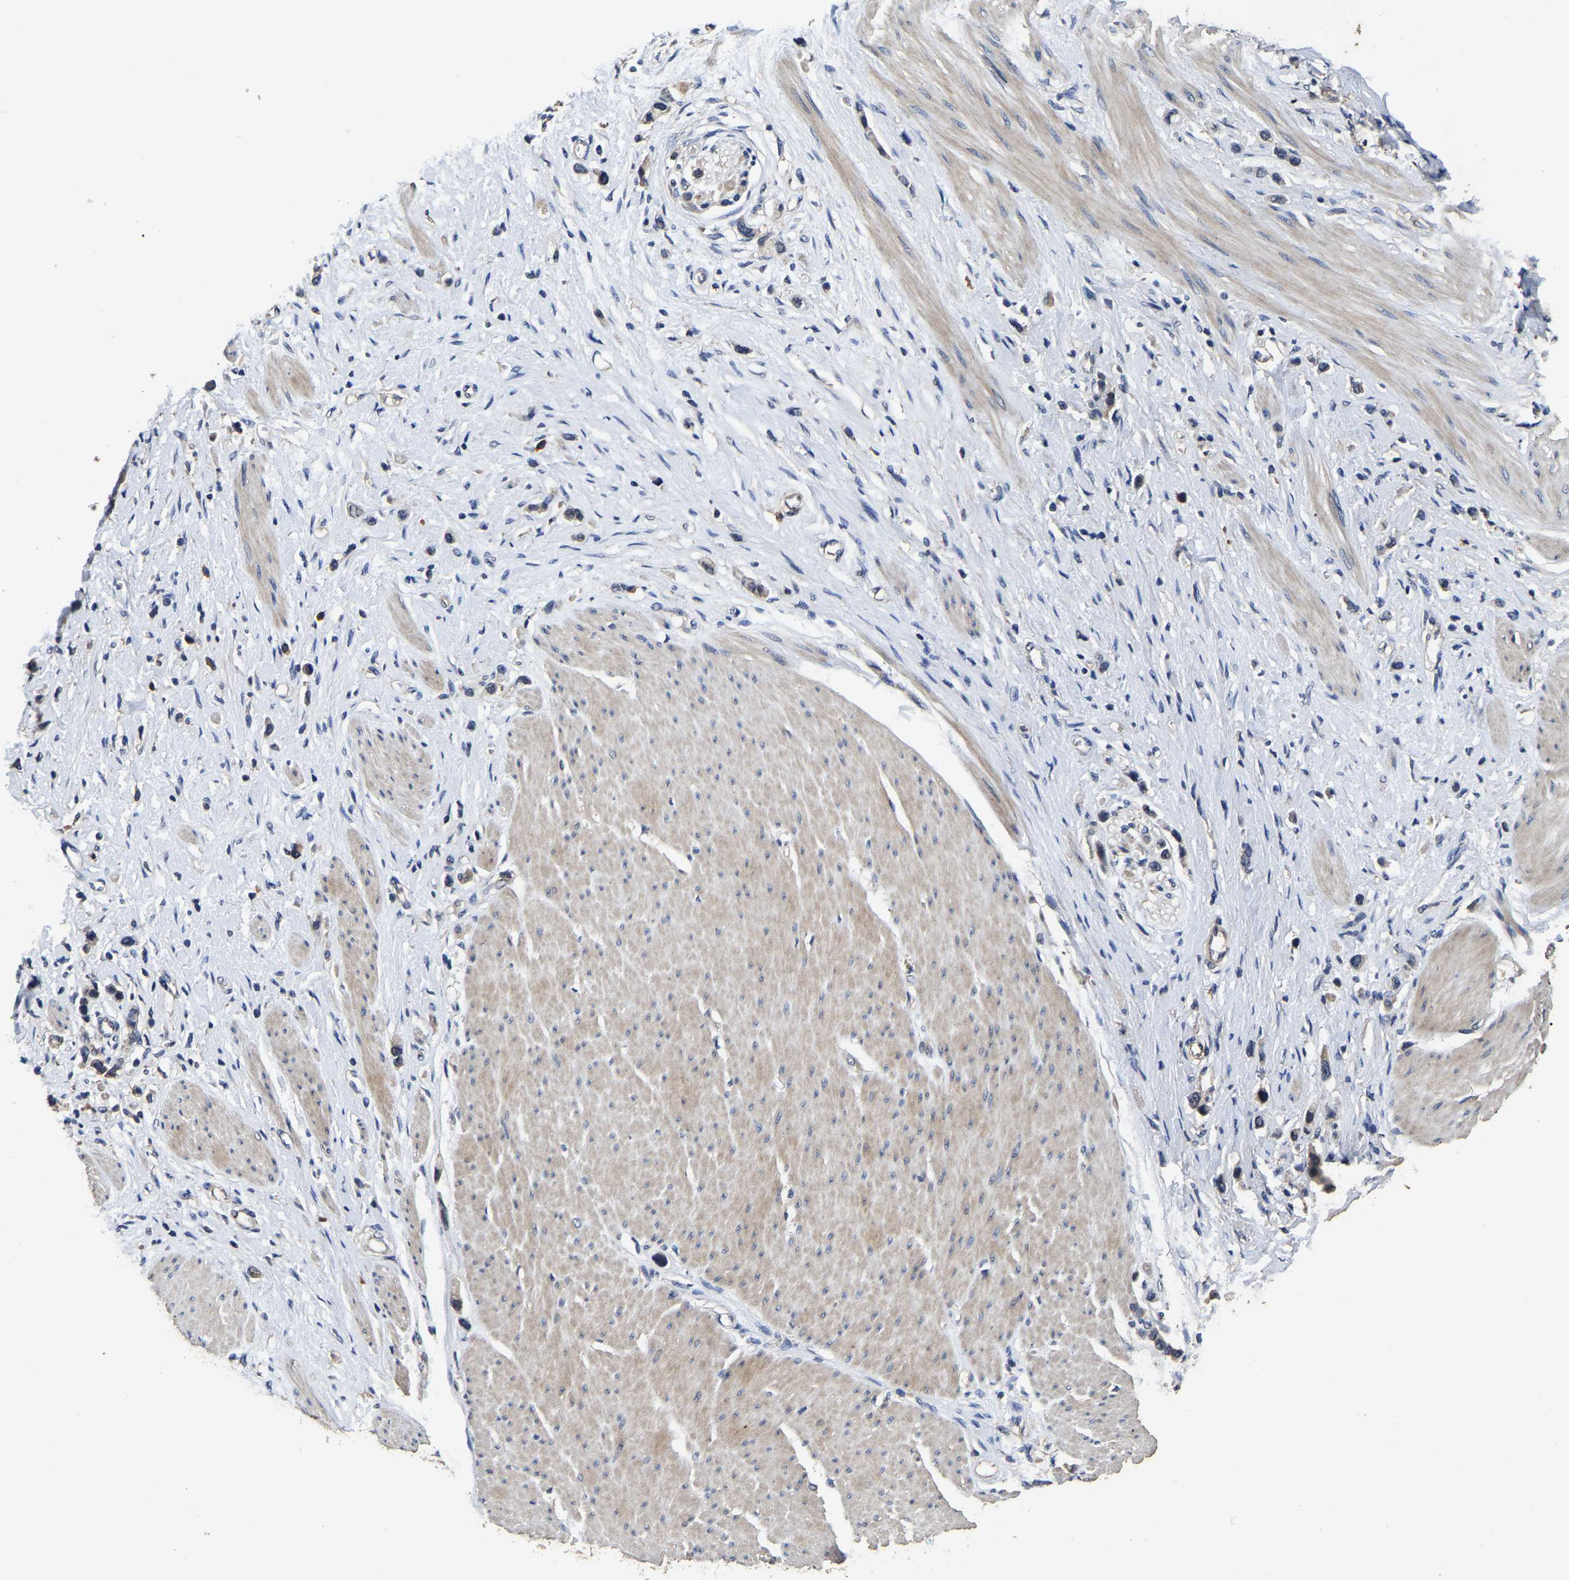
{"staining": {"intensity": "weak", "quantity": "<25%", "location": "cytoplasmic/membranous"}, "tissue": "stomach cancer", "cell_type": "Tumor cells", "image_type": "cancer", "snomed": [{"axis": "morphology", "description": "Adenocarcinoma, NOS"}, {"axis": "topography", "description": "Stomach"}], "caption": "Immunohistochemistry of stomach cancer (adenocarcinoma) demonstrates no expression in tumor cells.", "gene": "STK32C", "patient": {"sex": "female", "age": 65}}